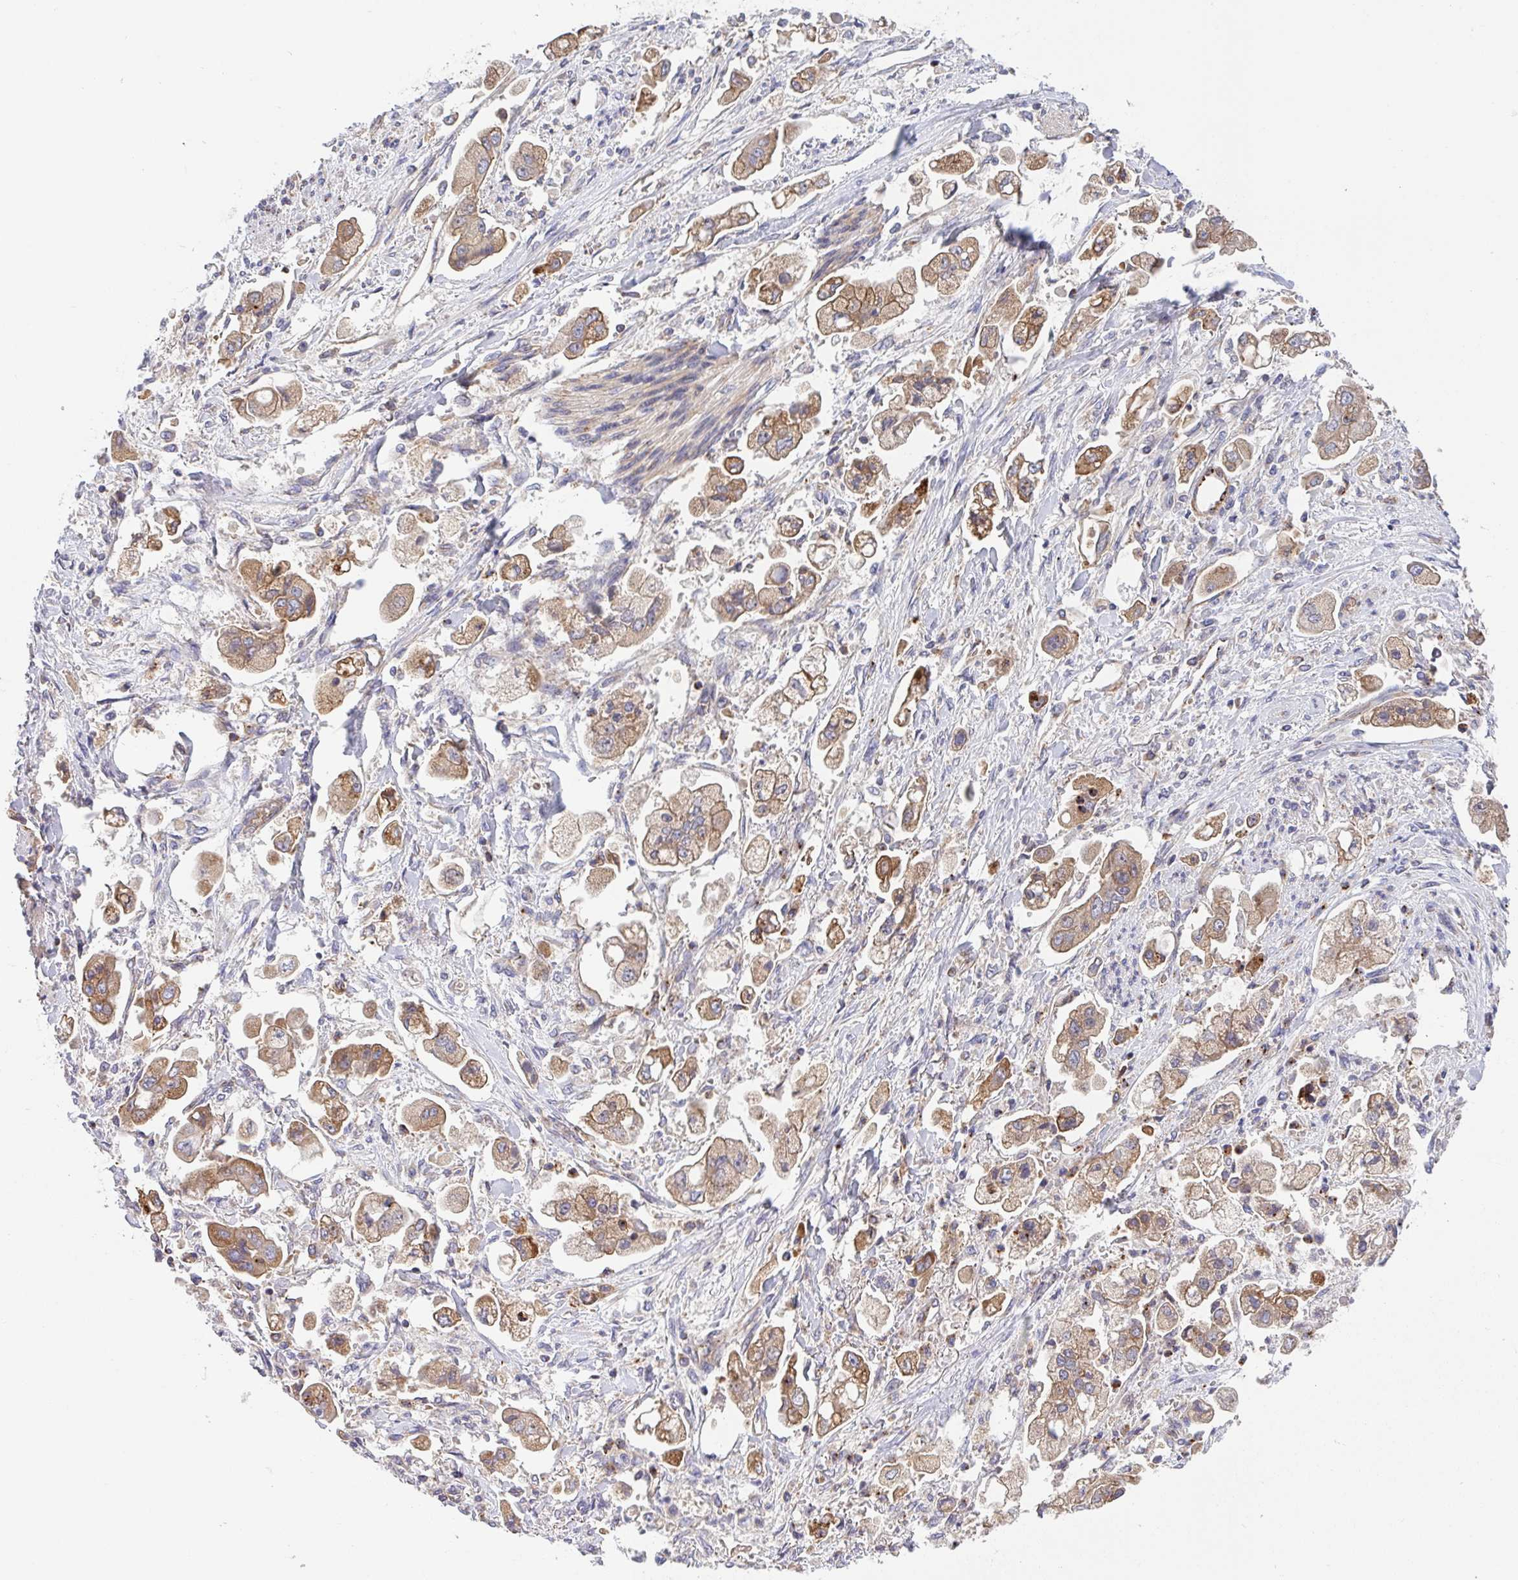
{"staining": {"intensity": "moderate", "quantity": ">75%", "location": "cytoplasmic/membranous"}, "tissue": "stomach cancer", "cell_type": "Tumor cells", "image_type": "cancer", "snomed": [{"axis": "morphology", "description": "Adenocarcinoma, NOS"}, {"axis": "topography", "description": "Stomach"}], "caption": "The histopathology image demonstrates immunohistochemical staining of adenocarcinoma (stomach). There is moderate cytoplasmic/membranous staining is identified in about >75% of tumor cells. Immunohistochemistry stains the protein in brown and the nuclei are stained blue.", "gene": "C4orf36", "patient": {"sex": "male", "age": 62}}